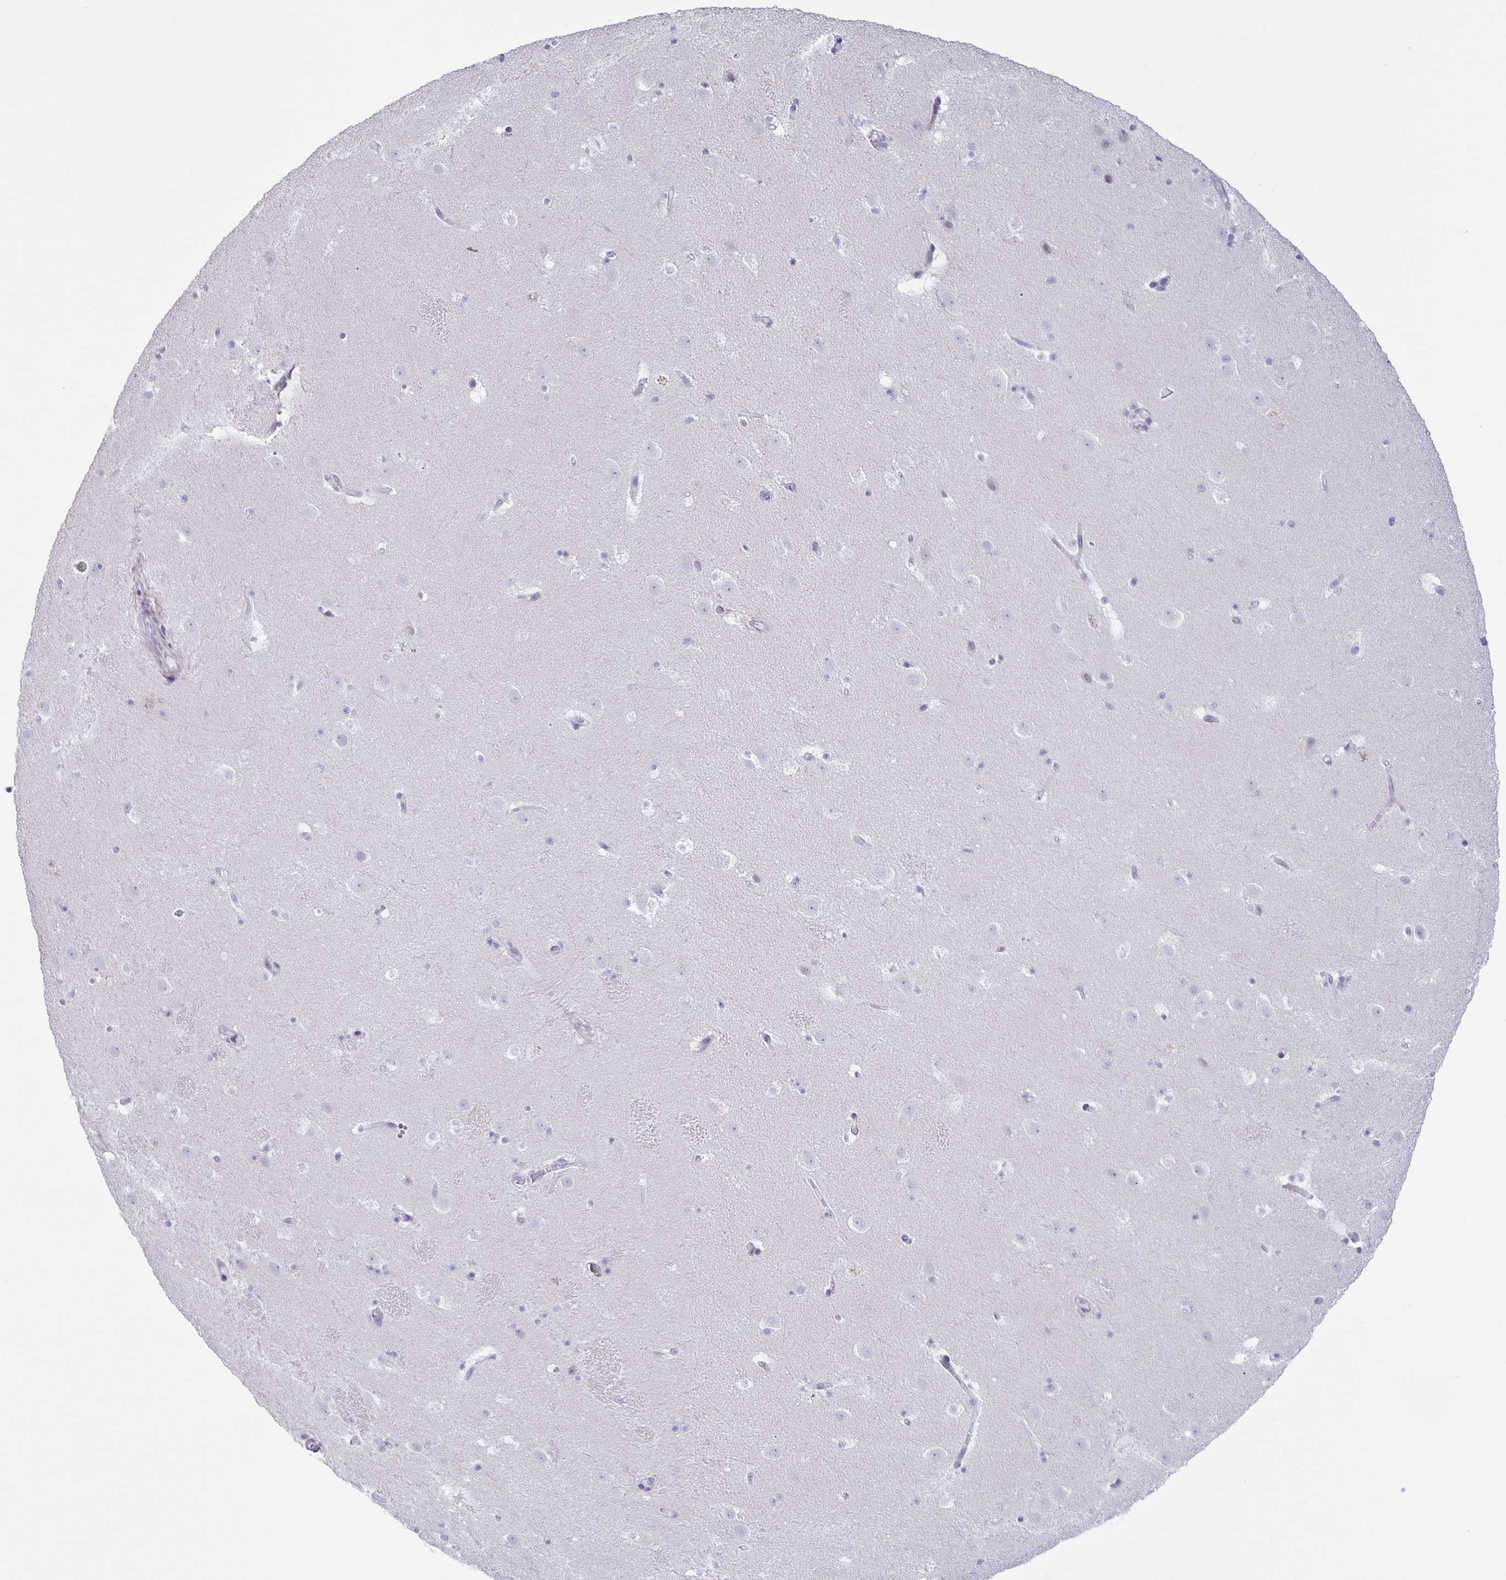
{"staining": {"intensity": "negative", "quantity": "none", "location": "none"}, "tissue": "caudate", "cell_type": "Glial cells", "image_type": "normal", "snomed": [{"axis": "morphology", "description": "Normal tissue, NOS"}, {"axis": "topography", "description": "Lateral ventricle wall"}], "caption": "The micrograph demonstrates no staining of glial cells in unremarkable caudate. (Brightfield microscopy of DAB (3,3'-diaminobenzidine) immunohistochemistry at high magnification).", "gene": "PHRF1", "patient": {"sex": "male", "age": 37}}